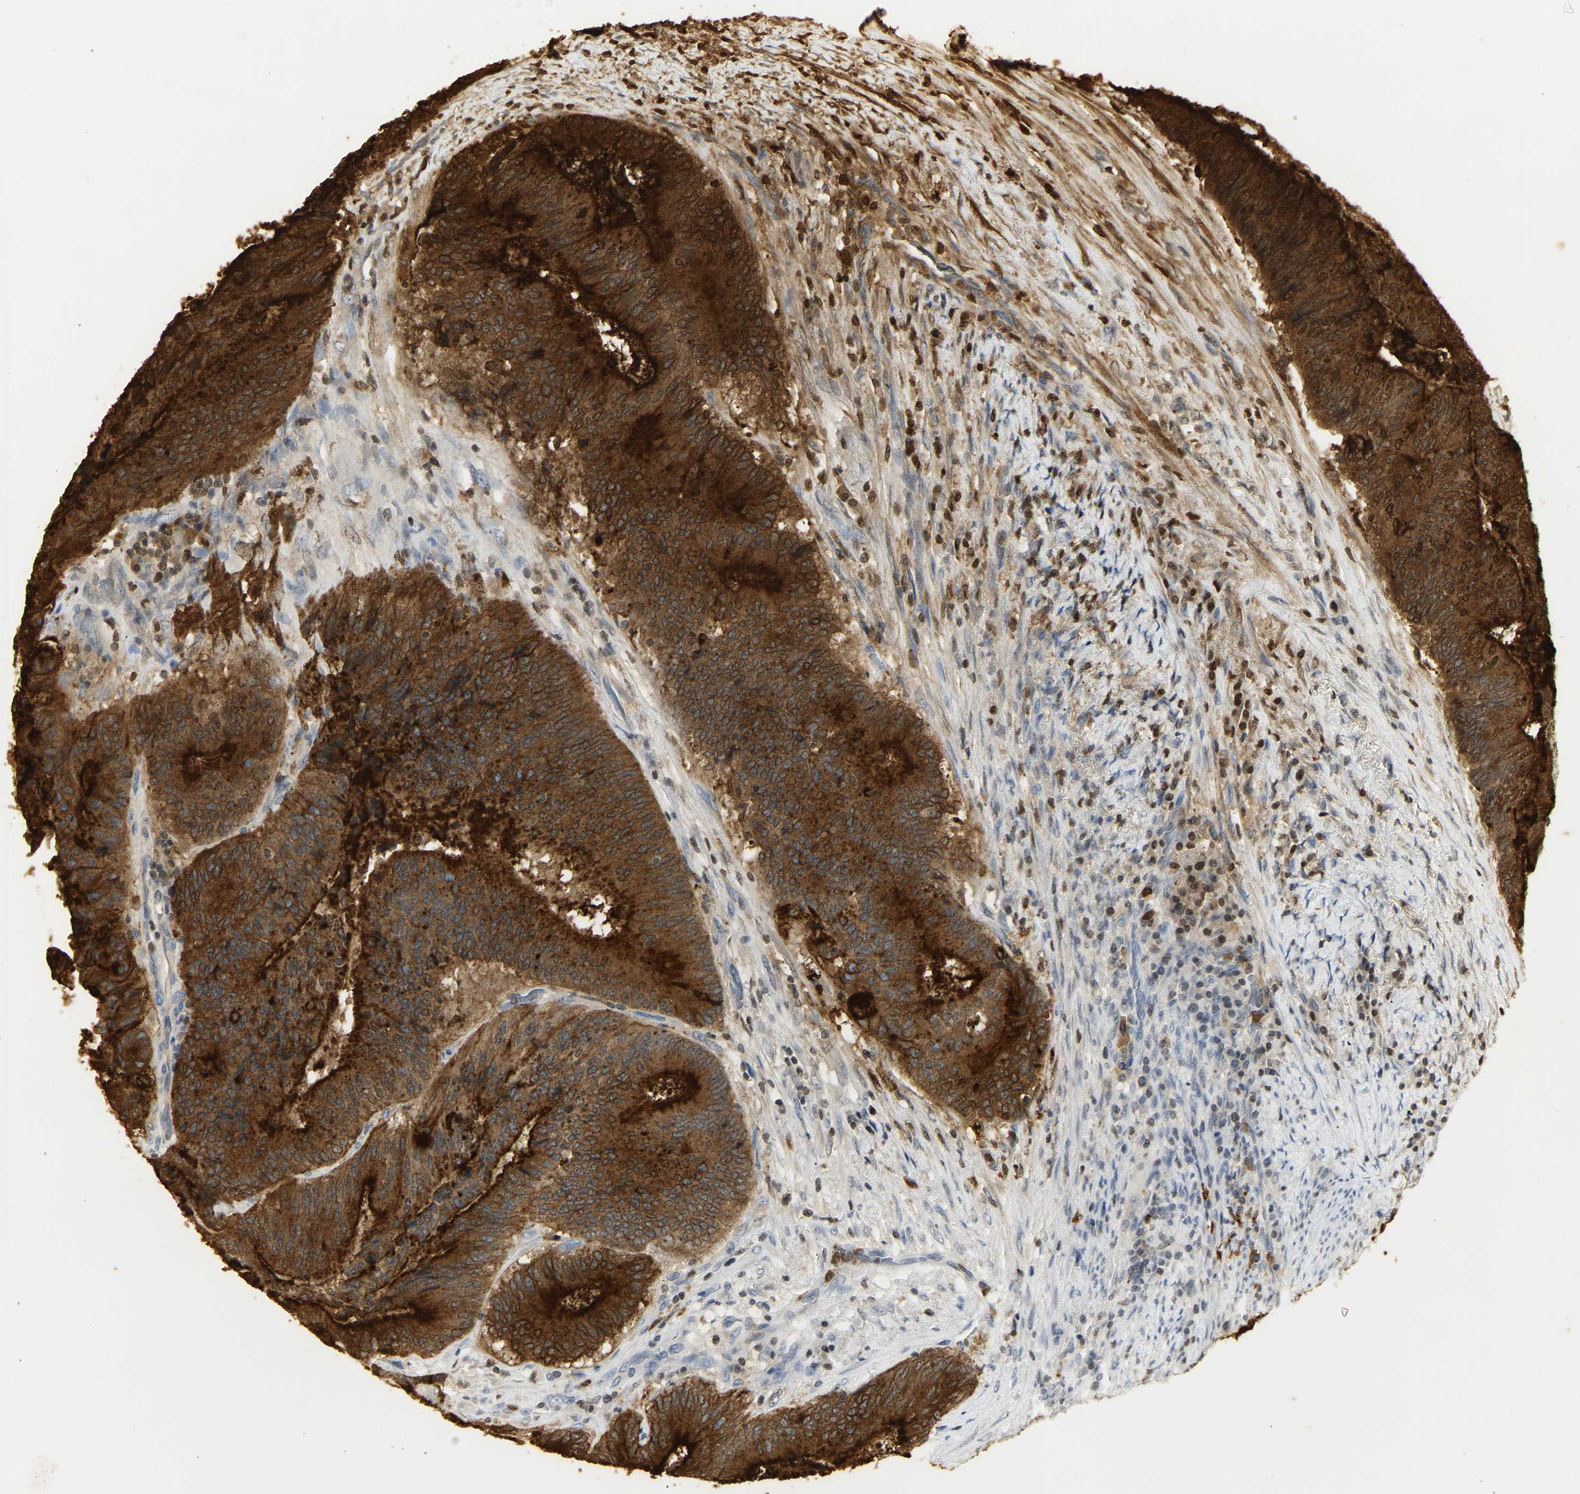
{"staining": {"intensity": "strong", "quantity": ">75%", "location": "cytoplasmic/membranous"}, "tissue": "colorectal cancer", "cell_type": "Tumor cells", "image_type": "cancer", "snomed": [{"axis": "morphology", "description": "Adenocarcinoma, NOS"}, {"axis": "topography", "description": "Rectum"}], "caption": "Immunohistochemistry (IHC) (DAB (3,3'-diaminobenzidine)) staining of adenocarcinoma (colorectal) displays strong cytoplasmic/membranous protein staining in about >75% of tumor cells. Nuclei are stained in blue.", "gene": "CEACAM5", "patient": {"sex": "male", "age": 72}}